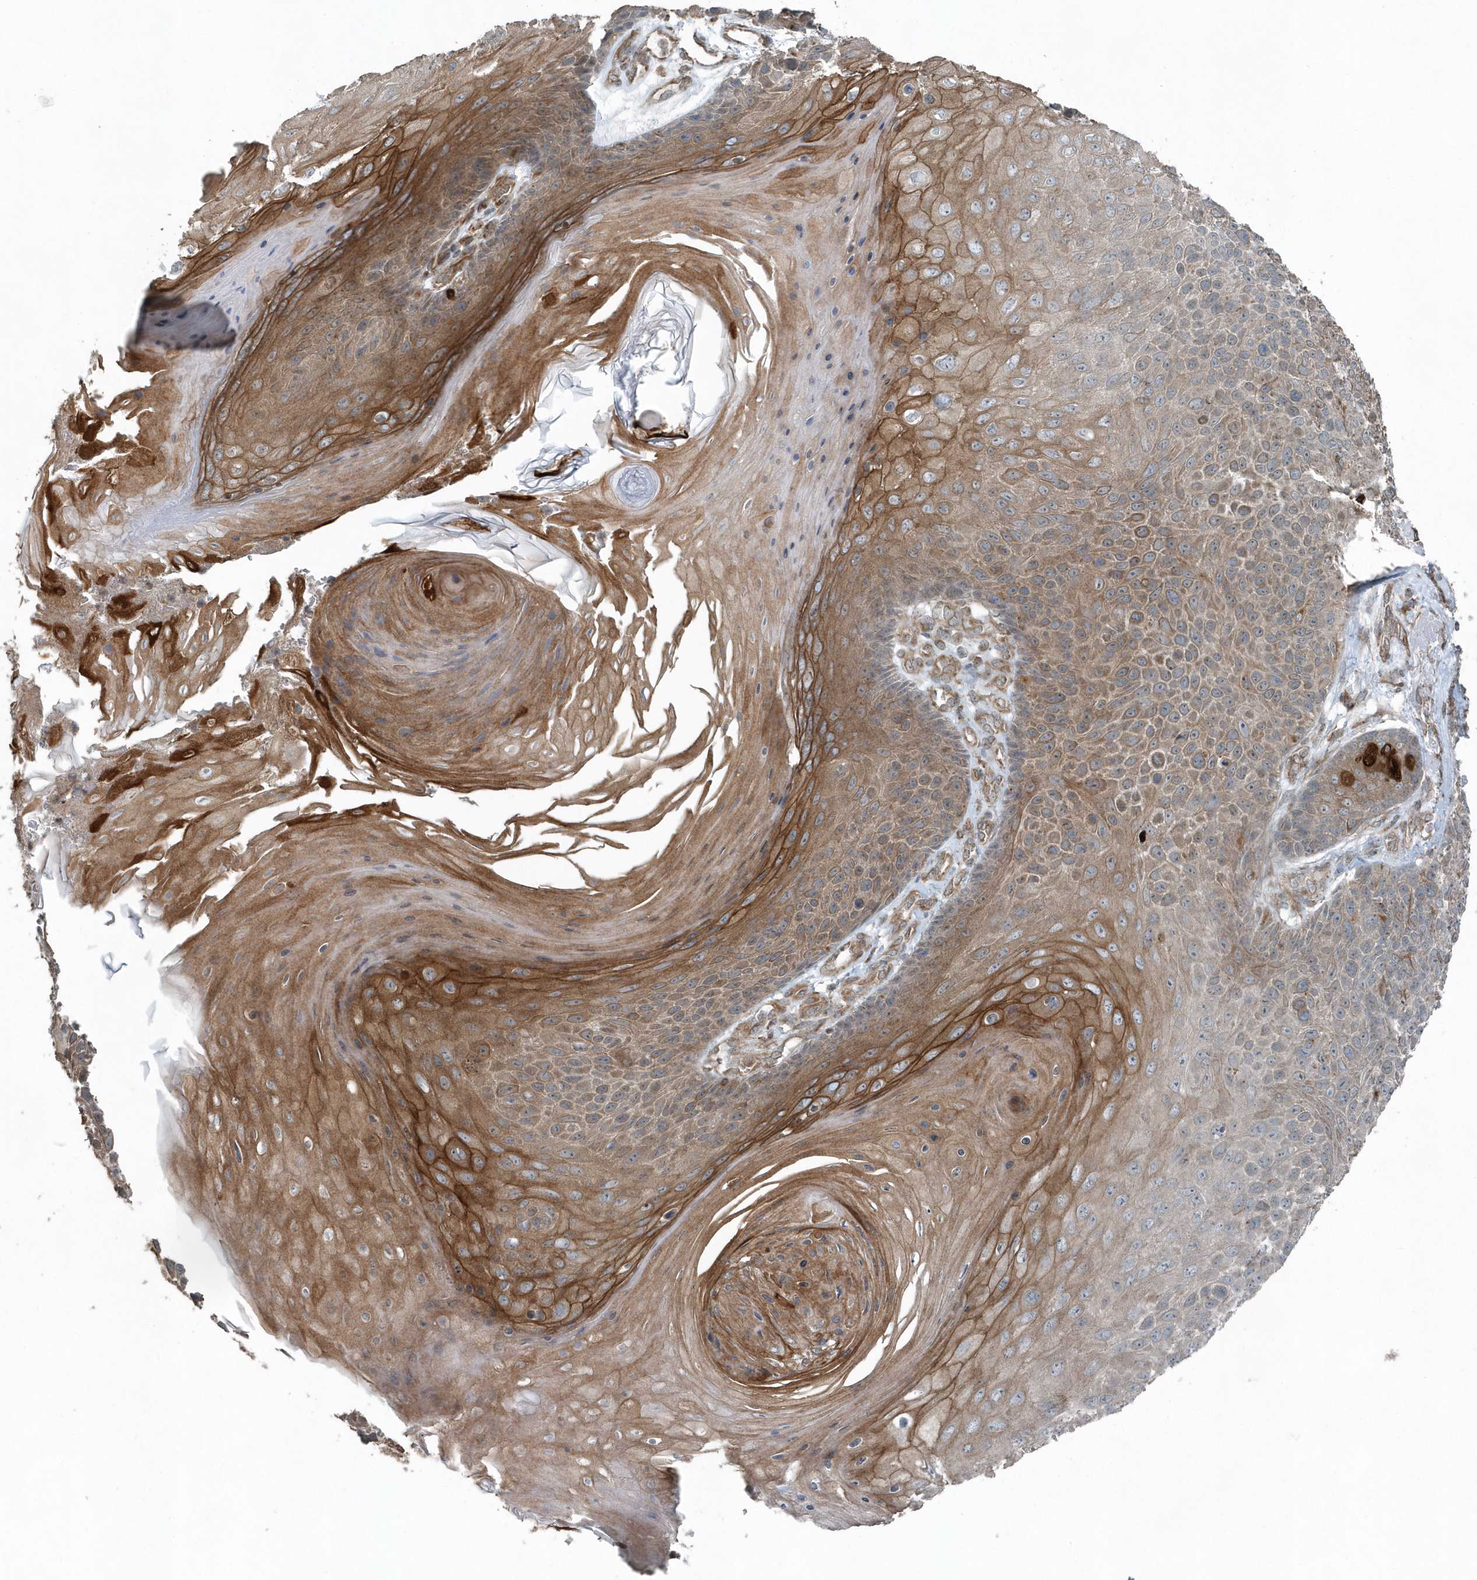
{"staining": {"intensity": "moderate", "quantity": "<25%", "location": "cytoplasmic/membranous"}, "tissue": "skin cancer", "cell_type": "Tumor cells", "image_type": "cancer", "snomed": [{"axis": "morphology", "description": "Squamous cell carcinoma, NOS"}, {"axis": "topography", "description": "Skin"}], "caption": "Protein expression analysis of squamous cell carcinoma (skin) exhibits moderate cytoplasmic/membranous staining in approximately <25% of tumor cells.", "gene": "GCC2", "patient": {"sex": "female", "age": 88}}